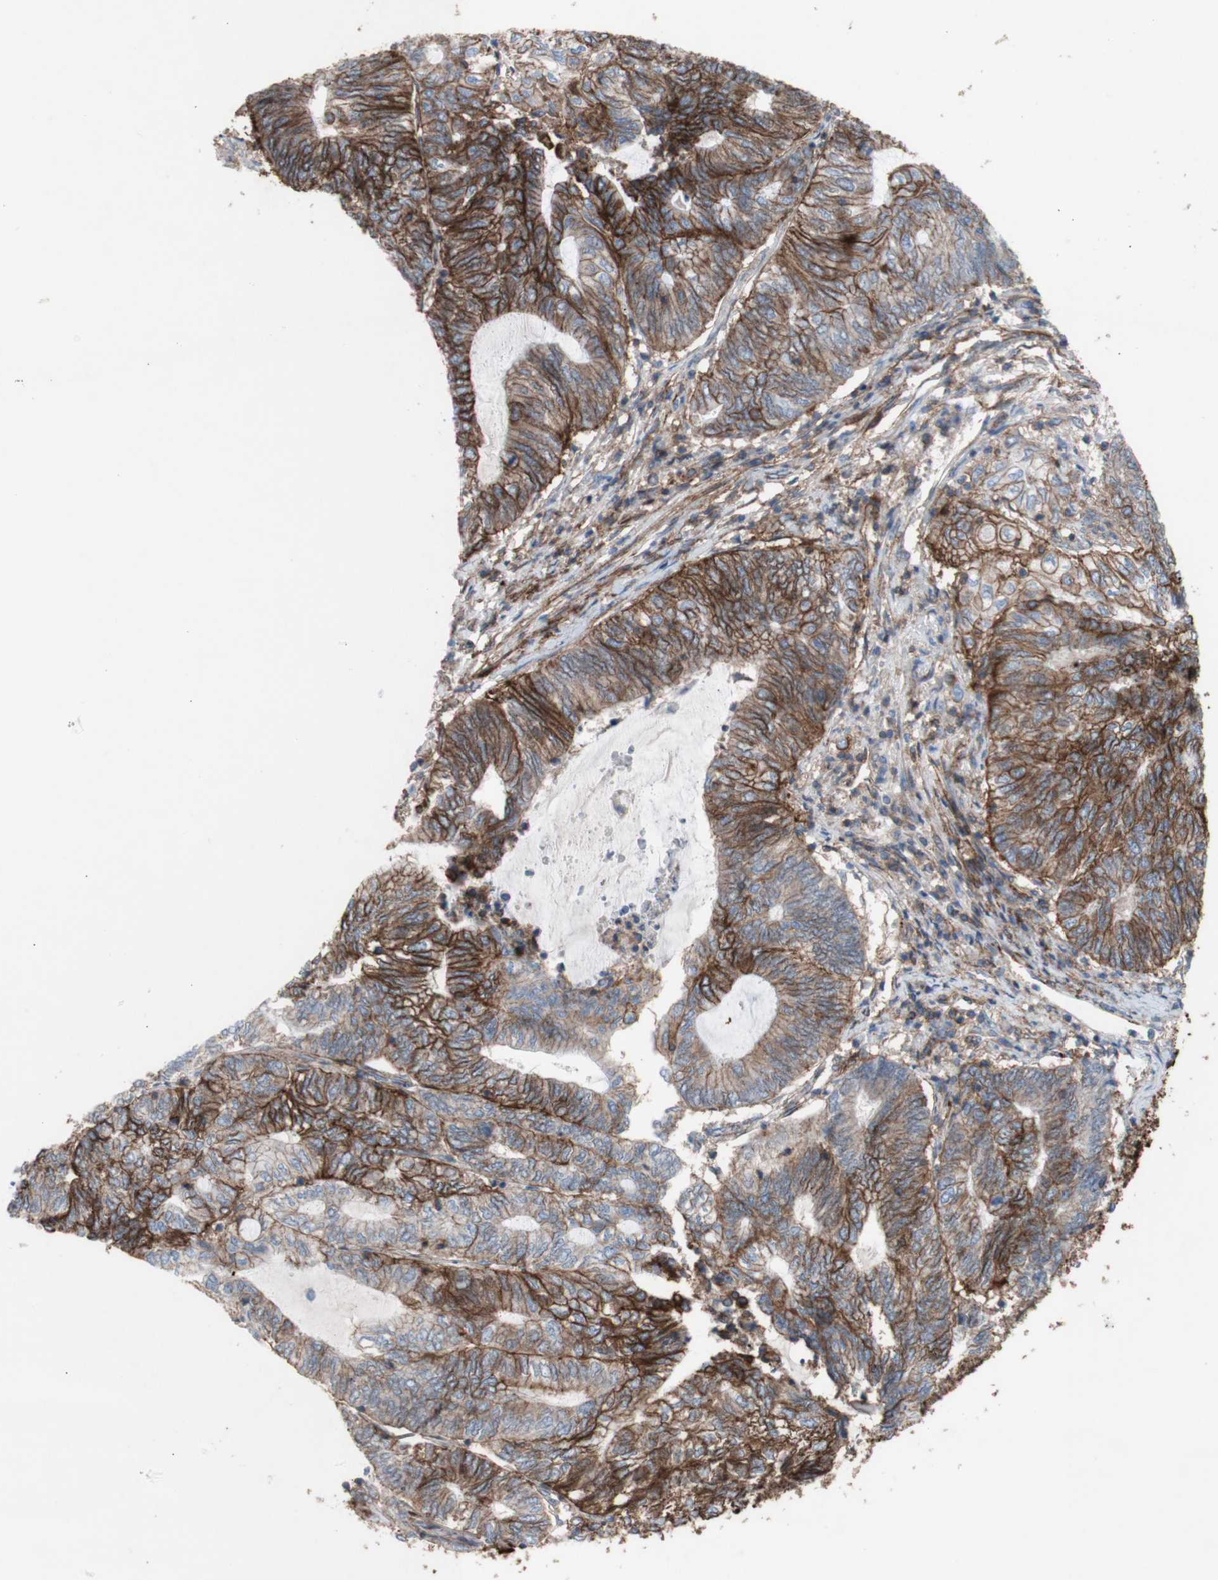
{"staining": {"intensity": "strong", "quantity": "25%-75%", "location": "cytoplasmic/membranous"}, "tissue": "endometrial cancer", "cell_type": "Tumor cells", "image_type": "cancer", "snomed": [{"axis": "morphology", "description": "Adenocarcinoma, NOS"}, {"axis": "topography", "description": "Uterus"}, {"axis": "topography", "description": "Endometrium"}], "caption": "Endometrial cancer (adenocarcinoma) tissue demonstrates strong cytoplasmic/membranous expression in approximately 25%-75% of tumor cells, visualized by immunohistochemistry.", "gene": "ATP2A3", "patient": {"sex": "female", "age": 70}}